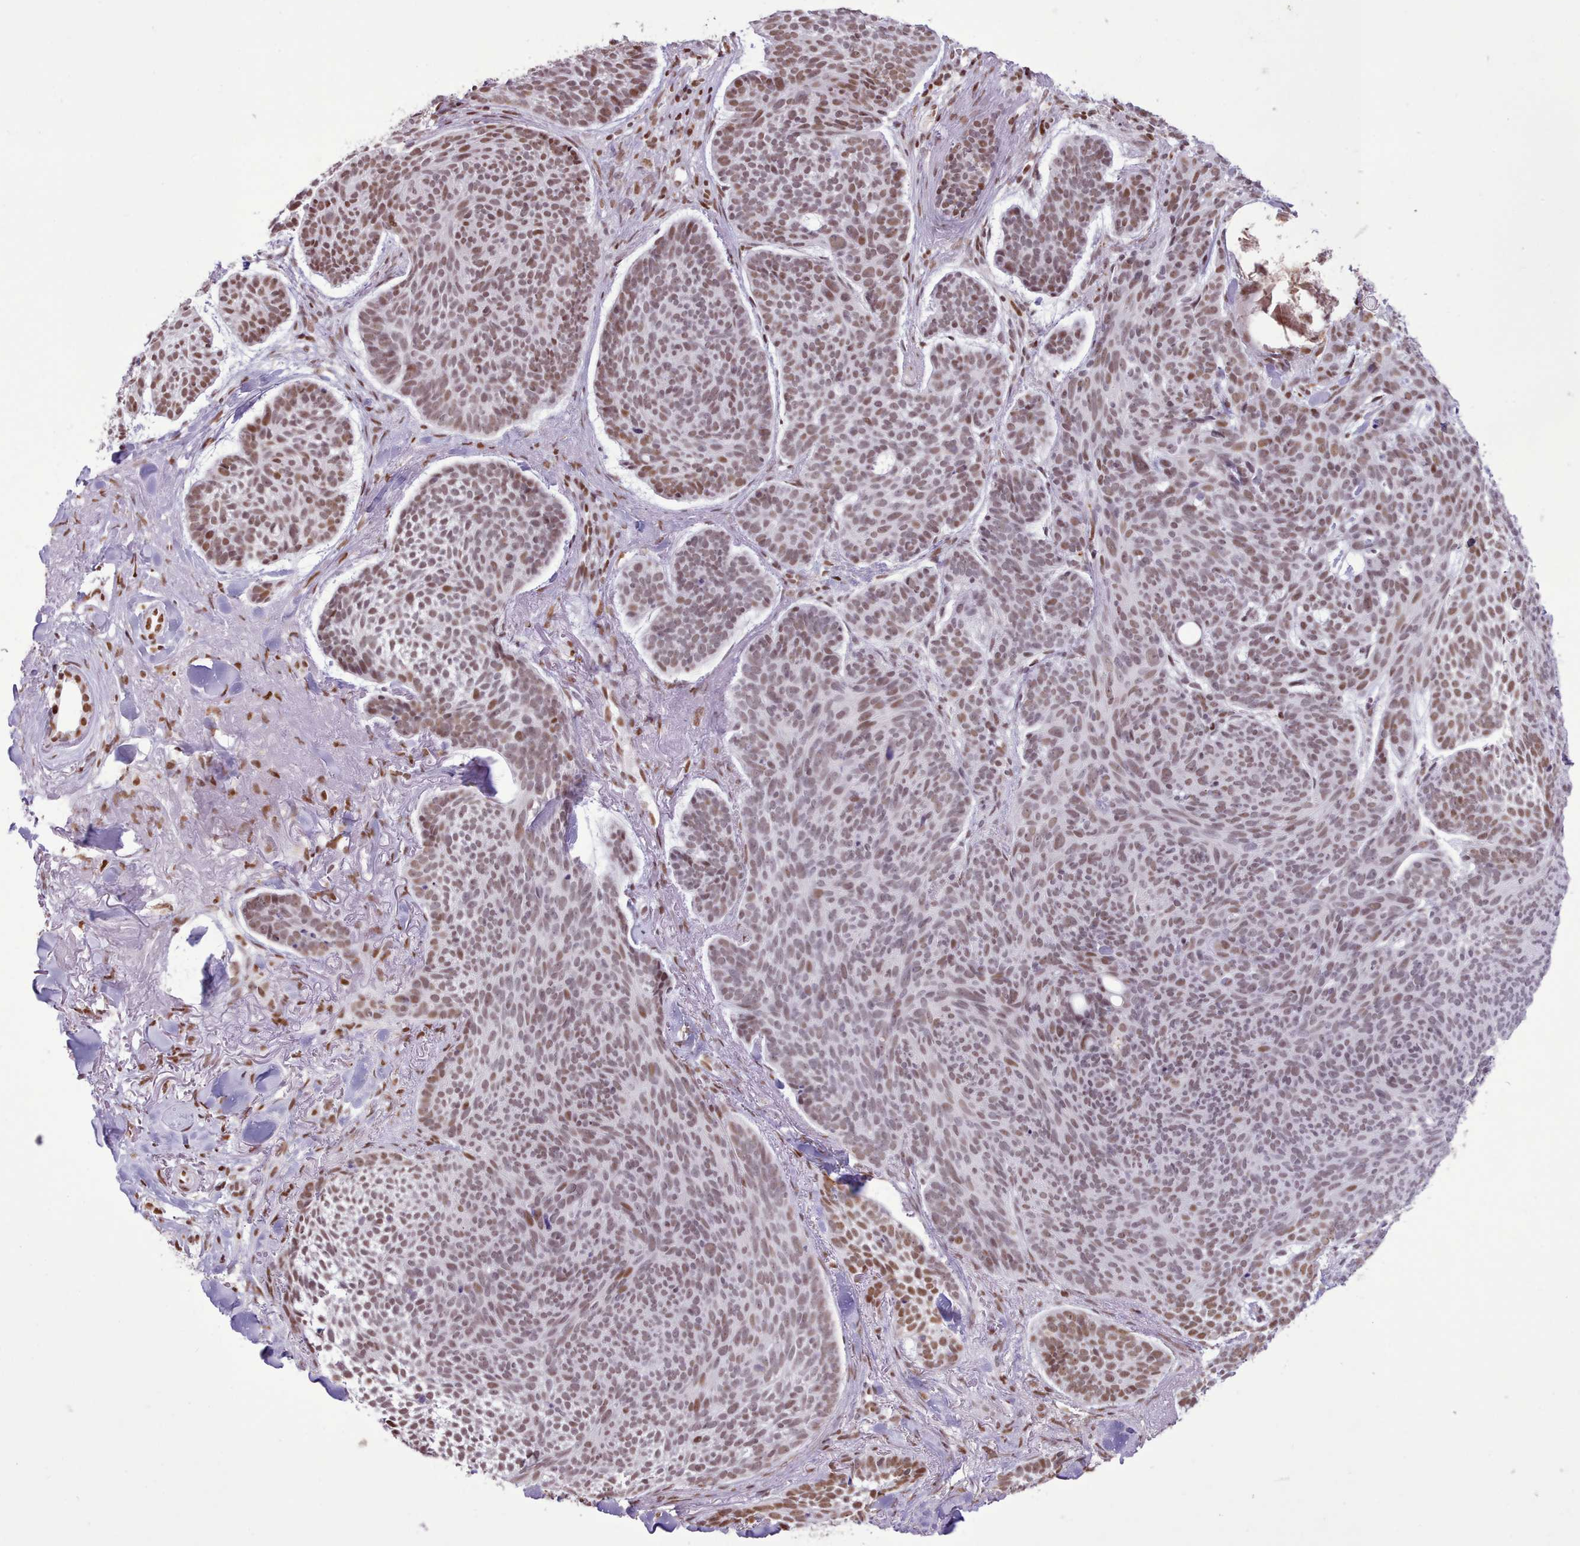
{"staining": {"intensity": "moderate", "quantity": ">75%", "location": "nuclear"}, "tissue": "skin cancer", "cell_type": "Tumor cells", "image_type": "cancer", "snomed": [{"axis": "morphology", "description": "Basal cell carcinoma"}, {"axis": "topography", "description": "Skin"}], "caption": "Skin basal cell carcinoma was stained to show a protein in brown. There is medium levels of moderate nuclear staining in about >75% of tumor cells.", "gene": "TAF15", "patient": {"sex": "male", "age": 70}}